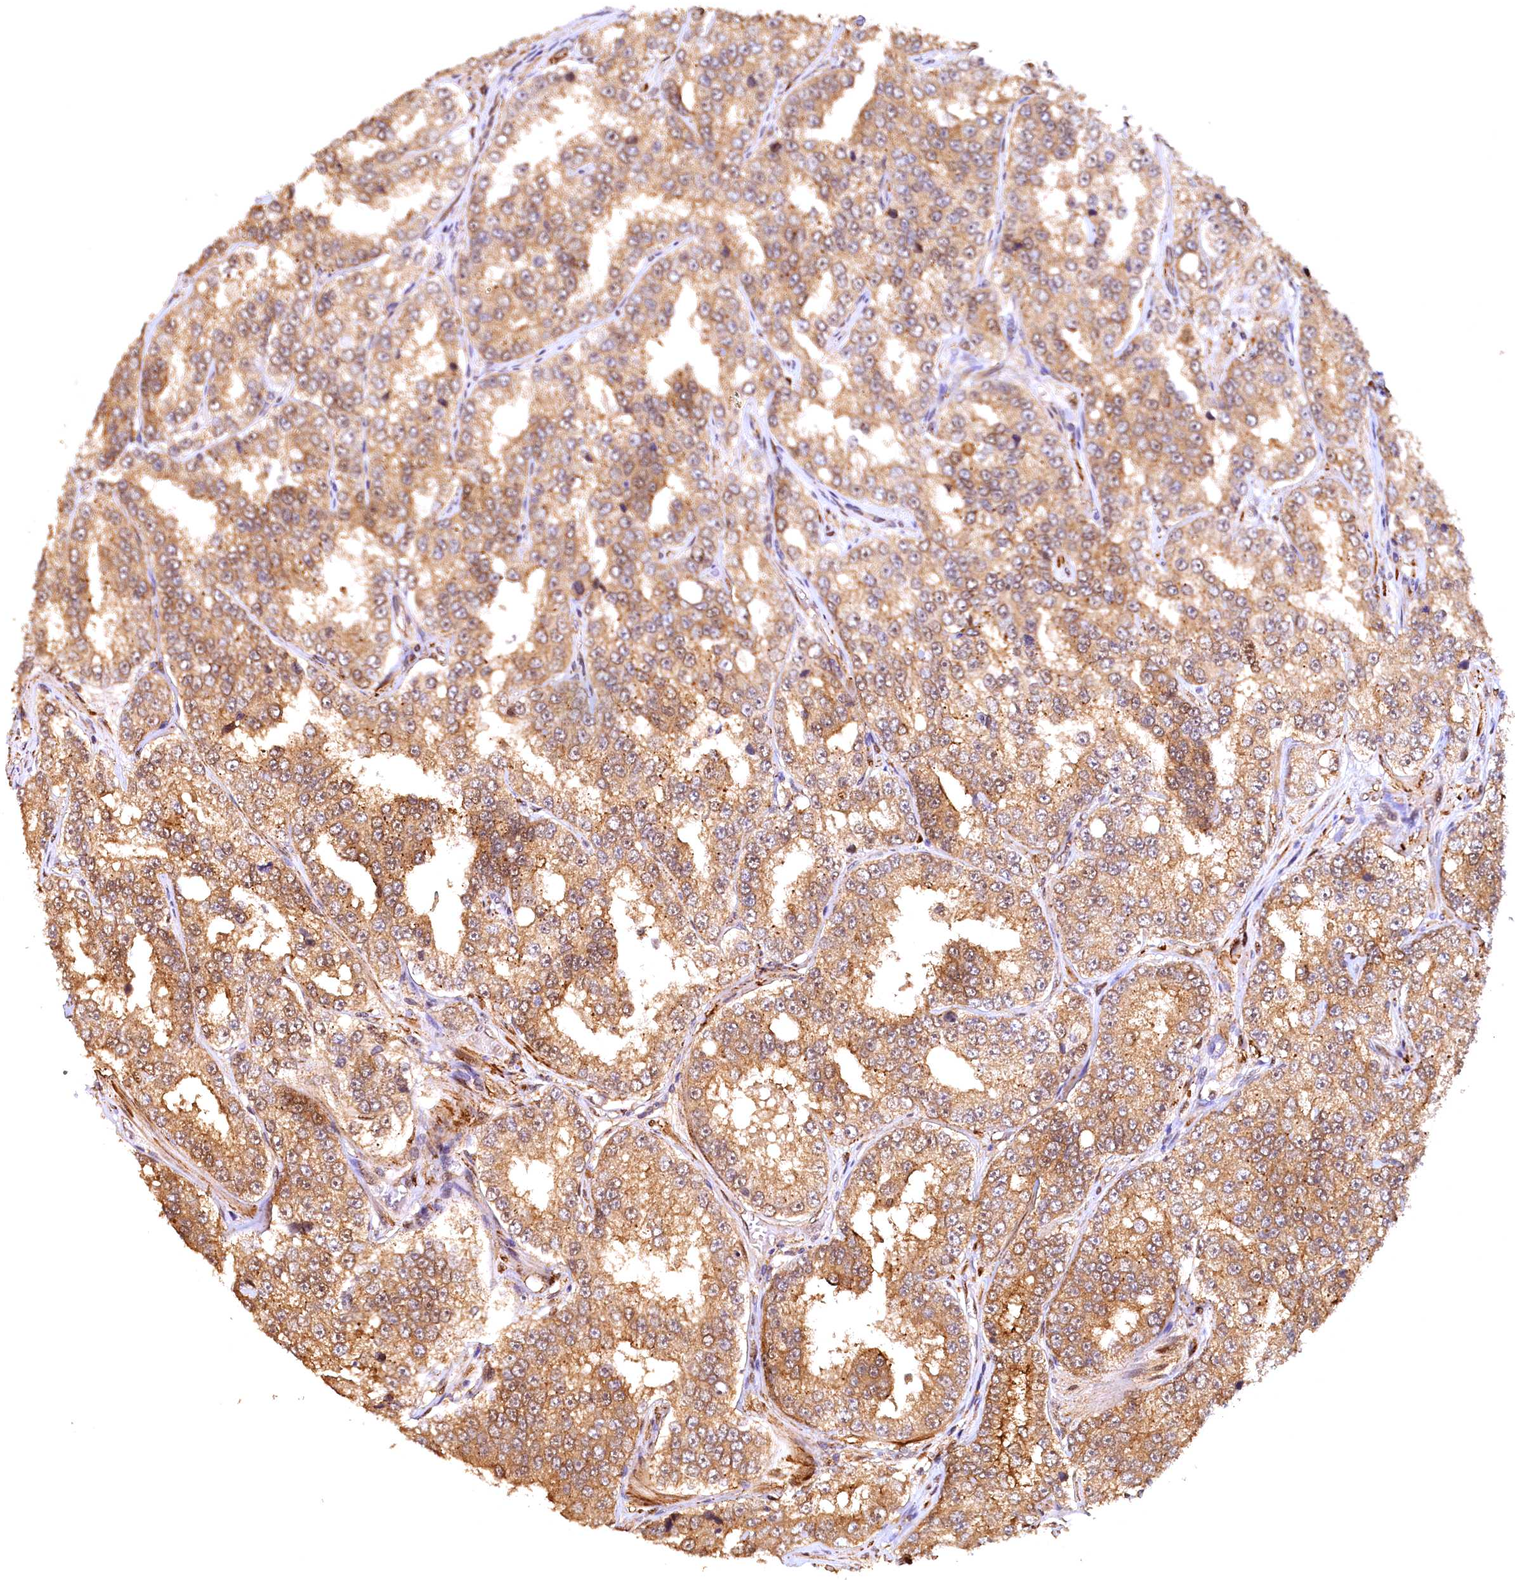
{"staining": {"intensity": "moderate", "quantity": ">75%", "location": "cytoplasmic/membranous"}, "tissue": "prostate cancer", "cell_type": "Tumor cells", "image_type": "cancer", "snomed": [{"axis": "morphology", "description": "Normal tissue, NOS"}, {"axis": "morphology", "description": "Adenocarcinoma, High grade"}, {"axis": "topography", "description": "Prostate"}], "caption": "An immunohistochemistry micrograph of neoplastic tissue is shown. Protein staining in brown labels moderate cytoplasmic/membranous positivity in prostate cancer (high-grade adenocarcinoma) within tumor cells.", "gene": "UBL7", "patient": {"sex": "male", "age": 83}}